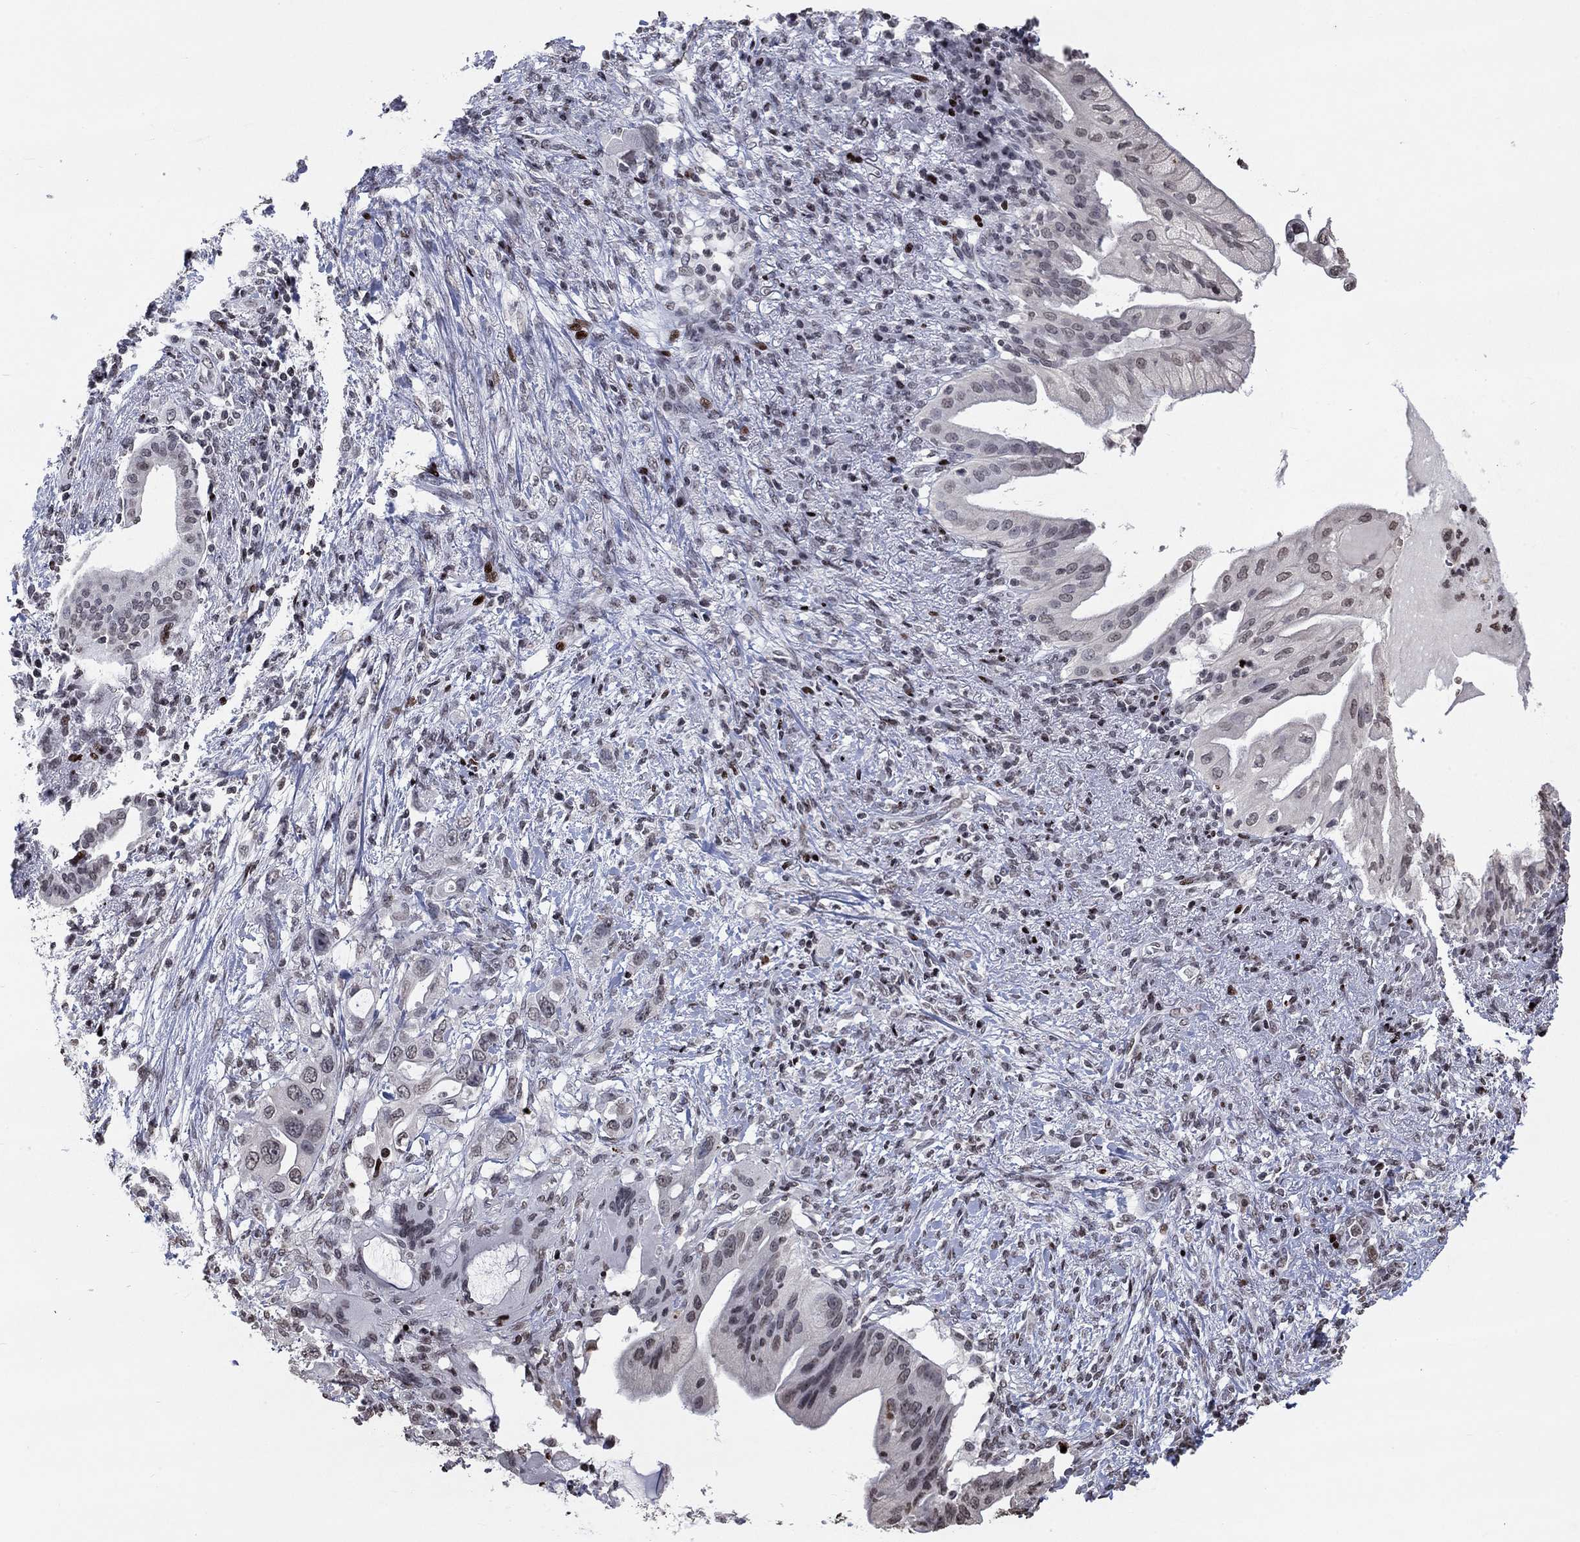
{"staining": {"intensity": "negative", "quantity": "none", "location": "none"}, "tissue": "pancreatic cancer", "cell_type": "Tumor cells", "image_type": "cancer", "snomed": [{"axis": "morphology", "description": "Adenocarcinoma, NOS"}, {"axis": "topography", "description": "Pancreas"}], "caption": "This image is of pancreatic cancer (adenocarcinoma) stained with immunohistochemistry (IHC) to label a protein in brown with the nuclei are counter-stained blue. There is no staining in tumor cells.", "gene": "SRSF3", "patient": {"sex": "female", "age": 72}}